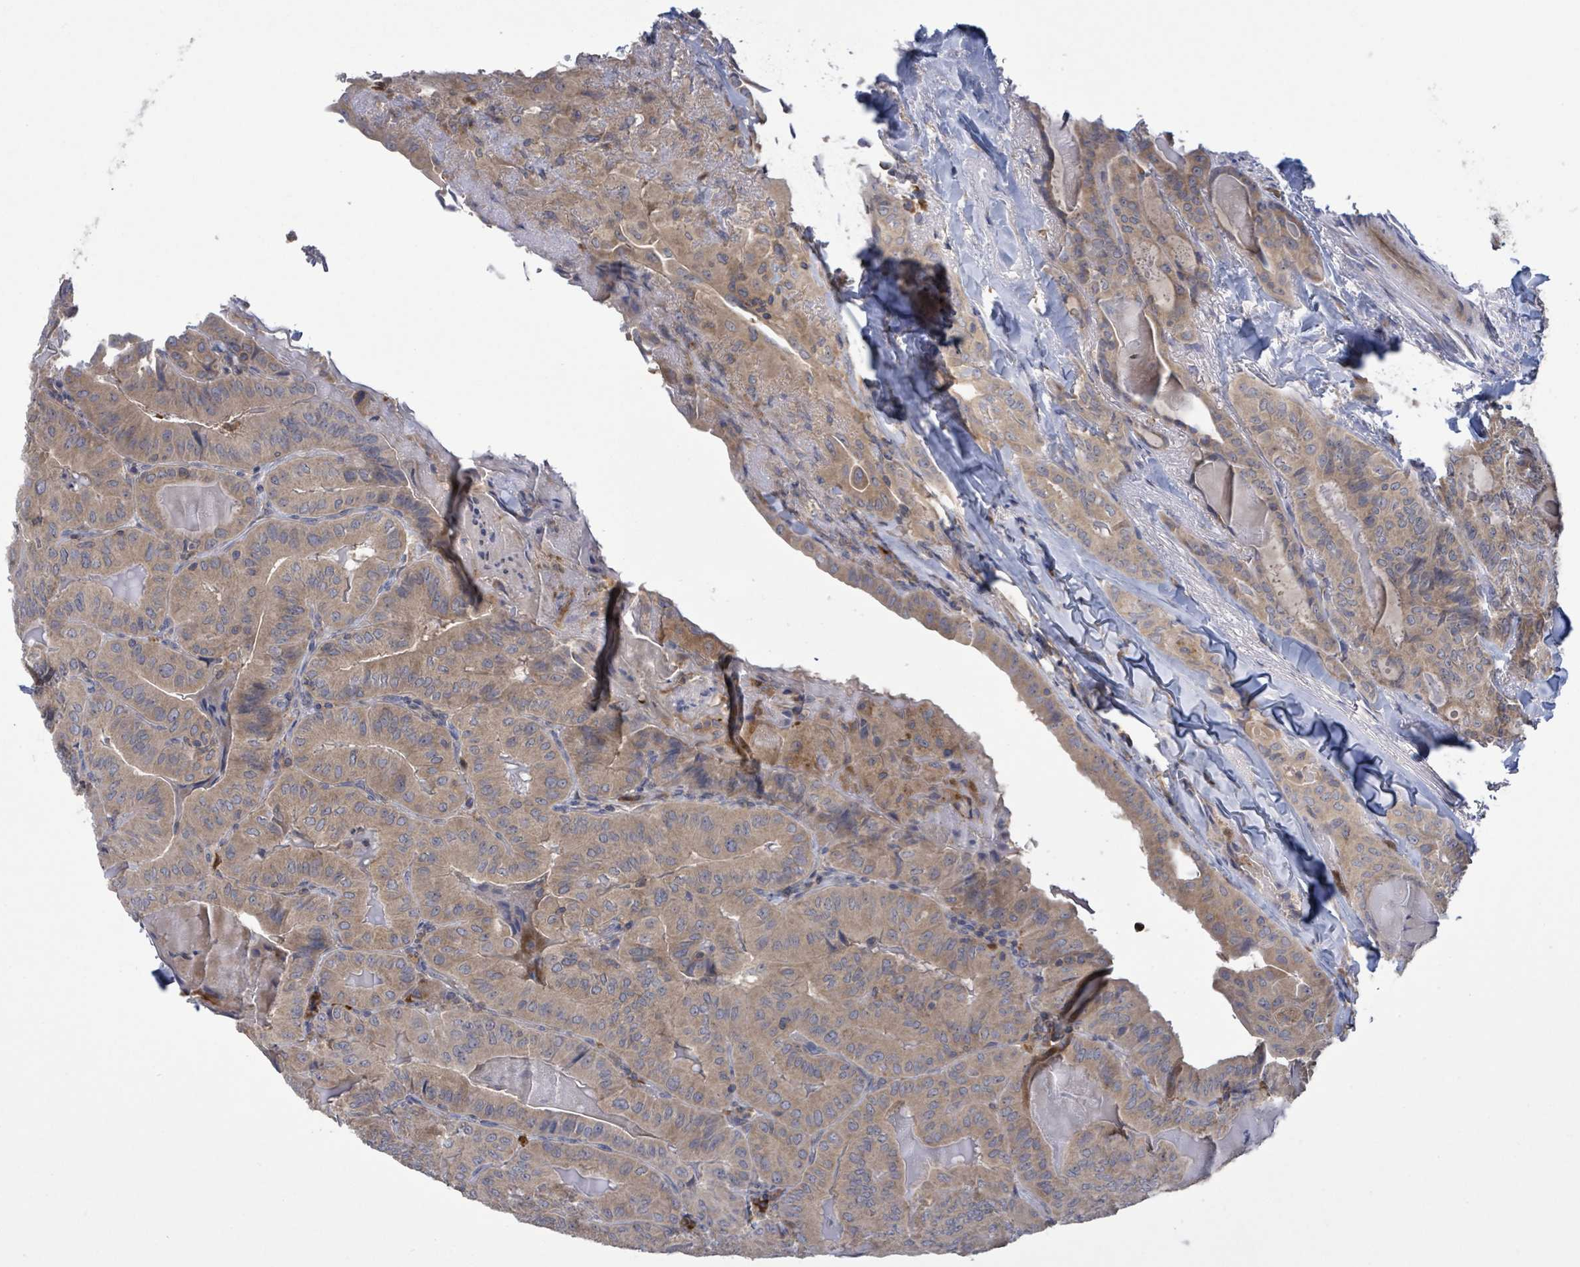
{"staining": {"intensity": "moderate", "quantity": ">75%", "location": "cytoplasmic/membranous"}, "tissue": "thyroid cancer", "cell_type": "Tumor cells", "image_type": "cancer", "snomed": [{"axis": "morphology", "description": "Papillary adenocarcinoma, NOS"}, {"axis": "topography", "description": "Thyroid gland"}], "caption": "Moderate cytoplasmic/membranous protein expression is appreciated in about >75% of tumor cells in papillary adenocarcinoma (thyroid). (Brightfield microscopy of DAB IHC at high magnification).", "gene": "SERPINE3", "patient": {"sex": "female", "age": 68}}